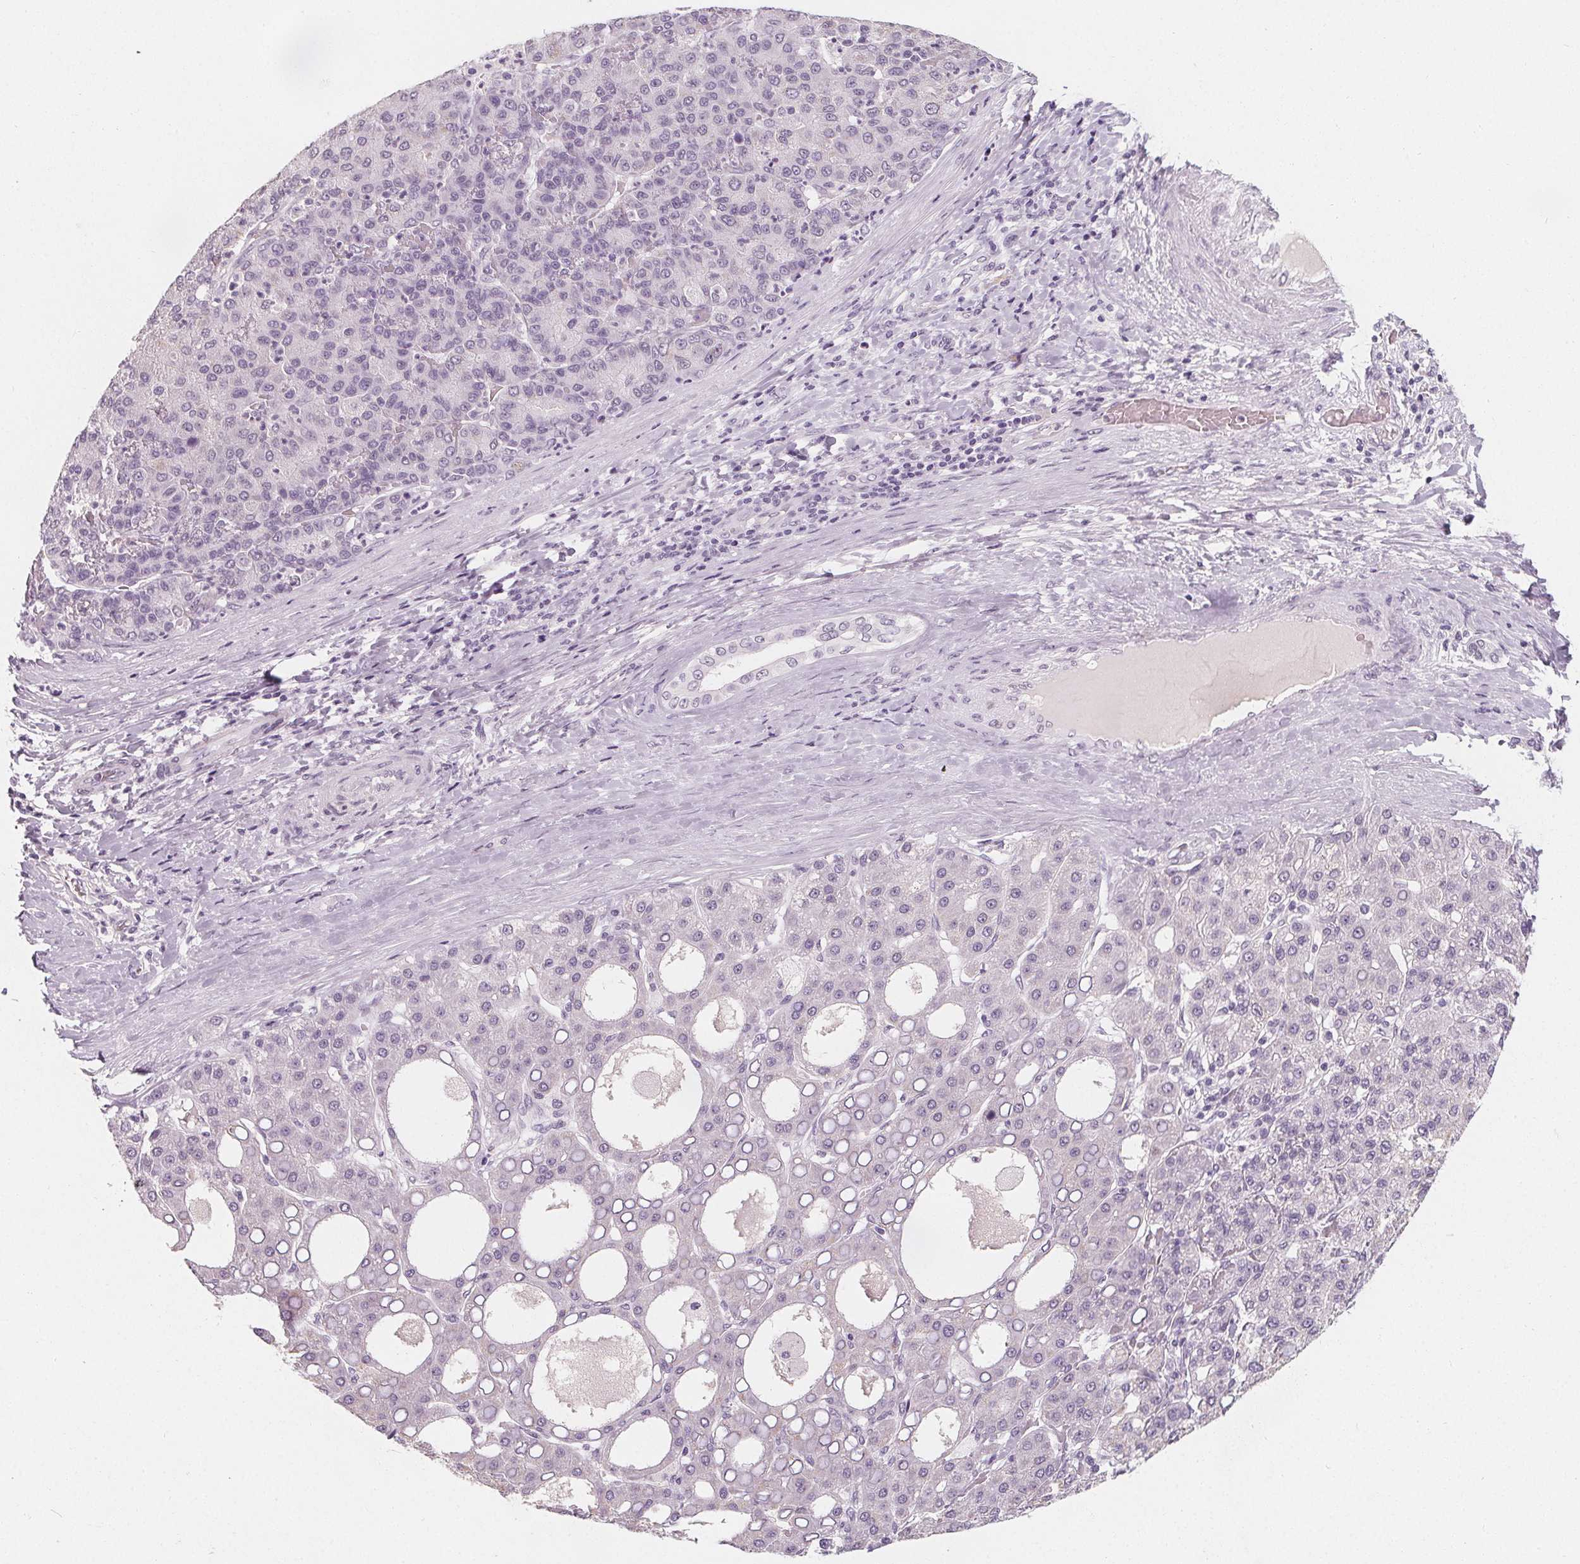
{"staining": {"intensity": "negative", "quantity": "none", "location": "none"}, "tissue": "liver cancer", "cell_type": "Tumor cells", "image_type": "cancer", "snomed": [{"axis": "morphology", "description": "Carcinoma, Hepatocellular, NOS"}, {"axis": "topography", "description": "Liver"}], "caption": "Photomicrograph shows no protein staining in tumor cells of liver cancer (hepatocellular carcinoma) tissue. (DAB (3,3'-diaminobenzidine) immunohistochemistry with hematoxylin counter stain).", "gene": "DBX2", "patient": {"sex": "male", "age": 65}}